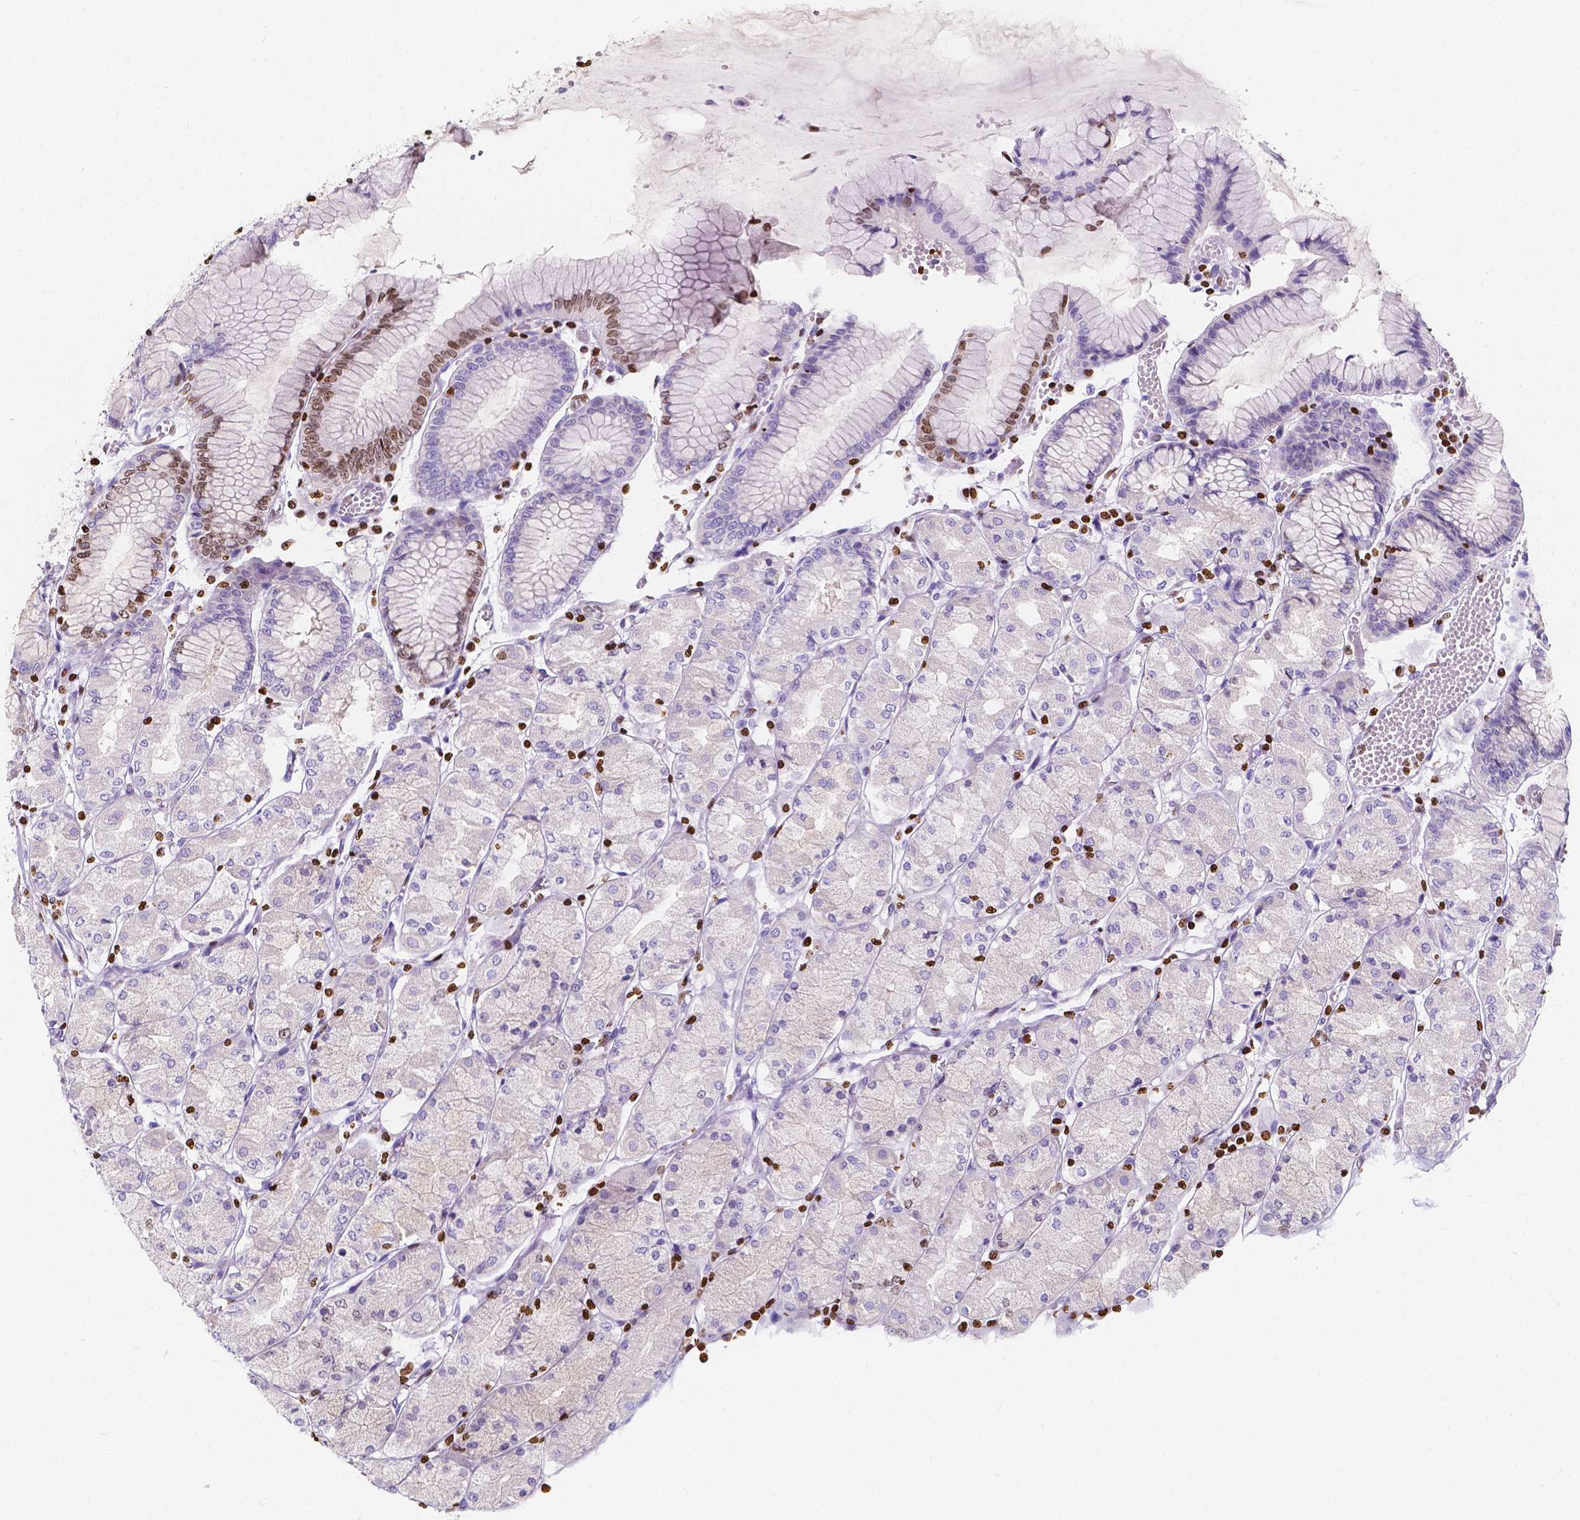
{"staining": {"intensity": "moderate", "quantity": "<25%", "location": "nuclear"}, "tissue": "stomach", "cell_type": "Glandular cells", "image_type": "normal", "snomed": [{"axis": "morphology", "description": "Normal tissue, NOS"}, {"axis": "topography", "description": "Stomach, upper"}], "caption": "Brown immunohistochemical staining in unremarkable human stomach shows moderate nuclear positivity in about <25% of glandular cells. (DAB (3,3'-diaminobenzidine) = brown stain, brightfield microscopy at high magnification).", "gene": "CBY3", "patient": {"sex": "male", "age": 69}}